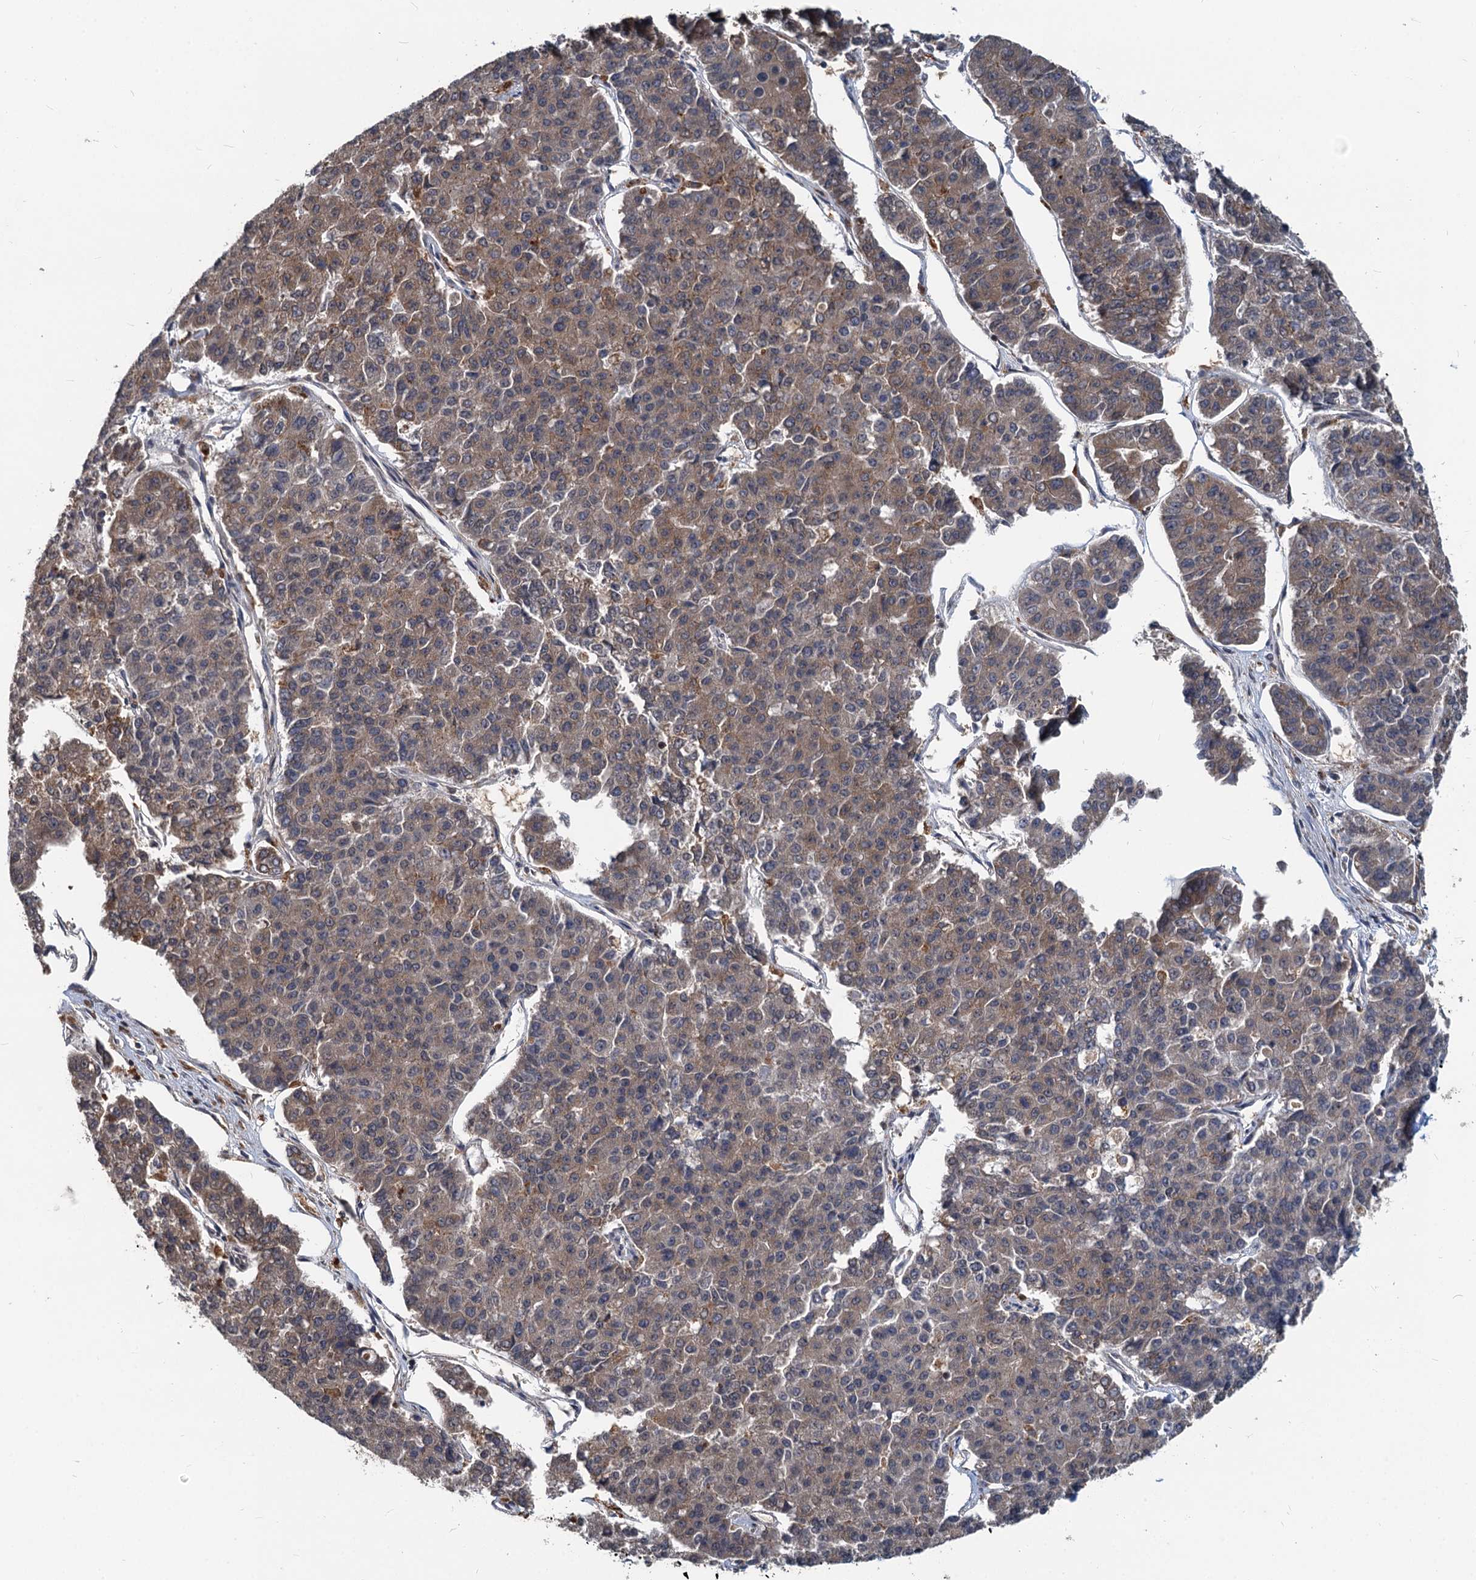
{"staining": {"intensity": "moderate", "quantity": "25%-75%", "location": "cytoplasmic/membranous"}, "tissue": "pancreatic cancer", "cell_type": "Tumor cells", "image_type": "cancer", "snomed": [{"axis": "morphology", "description": "Adenocarcinoma, NOS"}, {"axis": "topography", "description": "Pancreas"}], "caption": "Adenocarcinoma (pancreatic) tissue exhibits moderate cytoplasmic/membranous positivity in approximately 25%-75% of tumor cells (DAB (3,3'-diaminobenzidine) IHC, brown staining for protein, blue staining for nuclei).", "gene": "STIM1", "patient": {"sex": "male", "age": 50}}